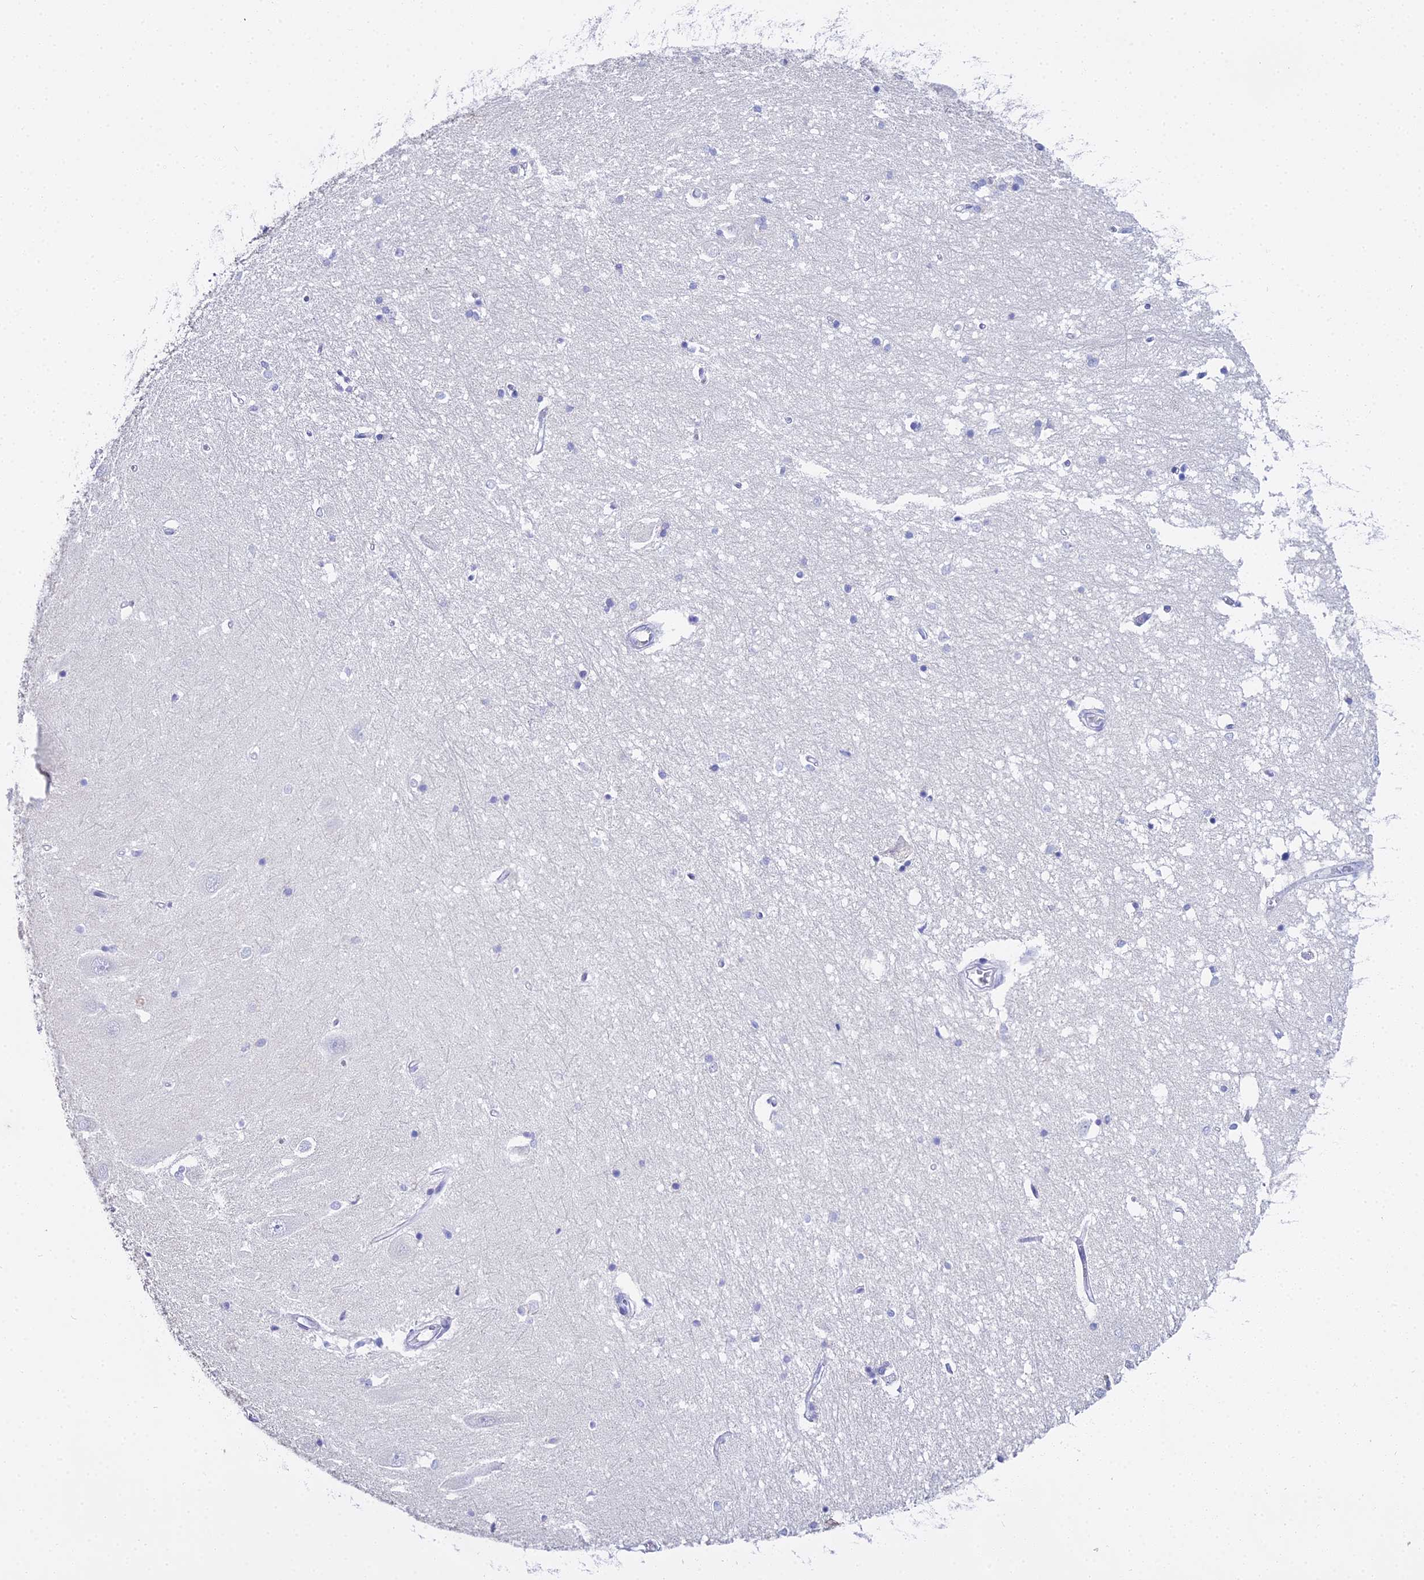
{"staining": {"intensity": "negative", "quantity": "none", "location": "none"}, "tissue": "hippocampus", "cell_type": "Glial cells", "image_type": "normal", "snomed": [{"axis": "morphology", "description": "Normal tissue, NOS"}, {"axis": "topography", "description": "Hippocampus"}], "caption": "Immunohistochemistry (IHC) histopathology image of benign hippocampus: human hippocampus stained with DAB reveals no significant protein staining in glial cells.", "gene": "S100A7", "patient": {"sex": "male", "age": 45}}